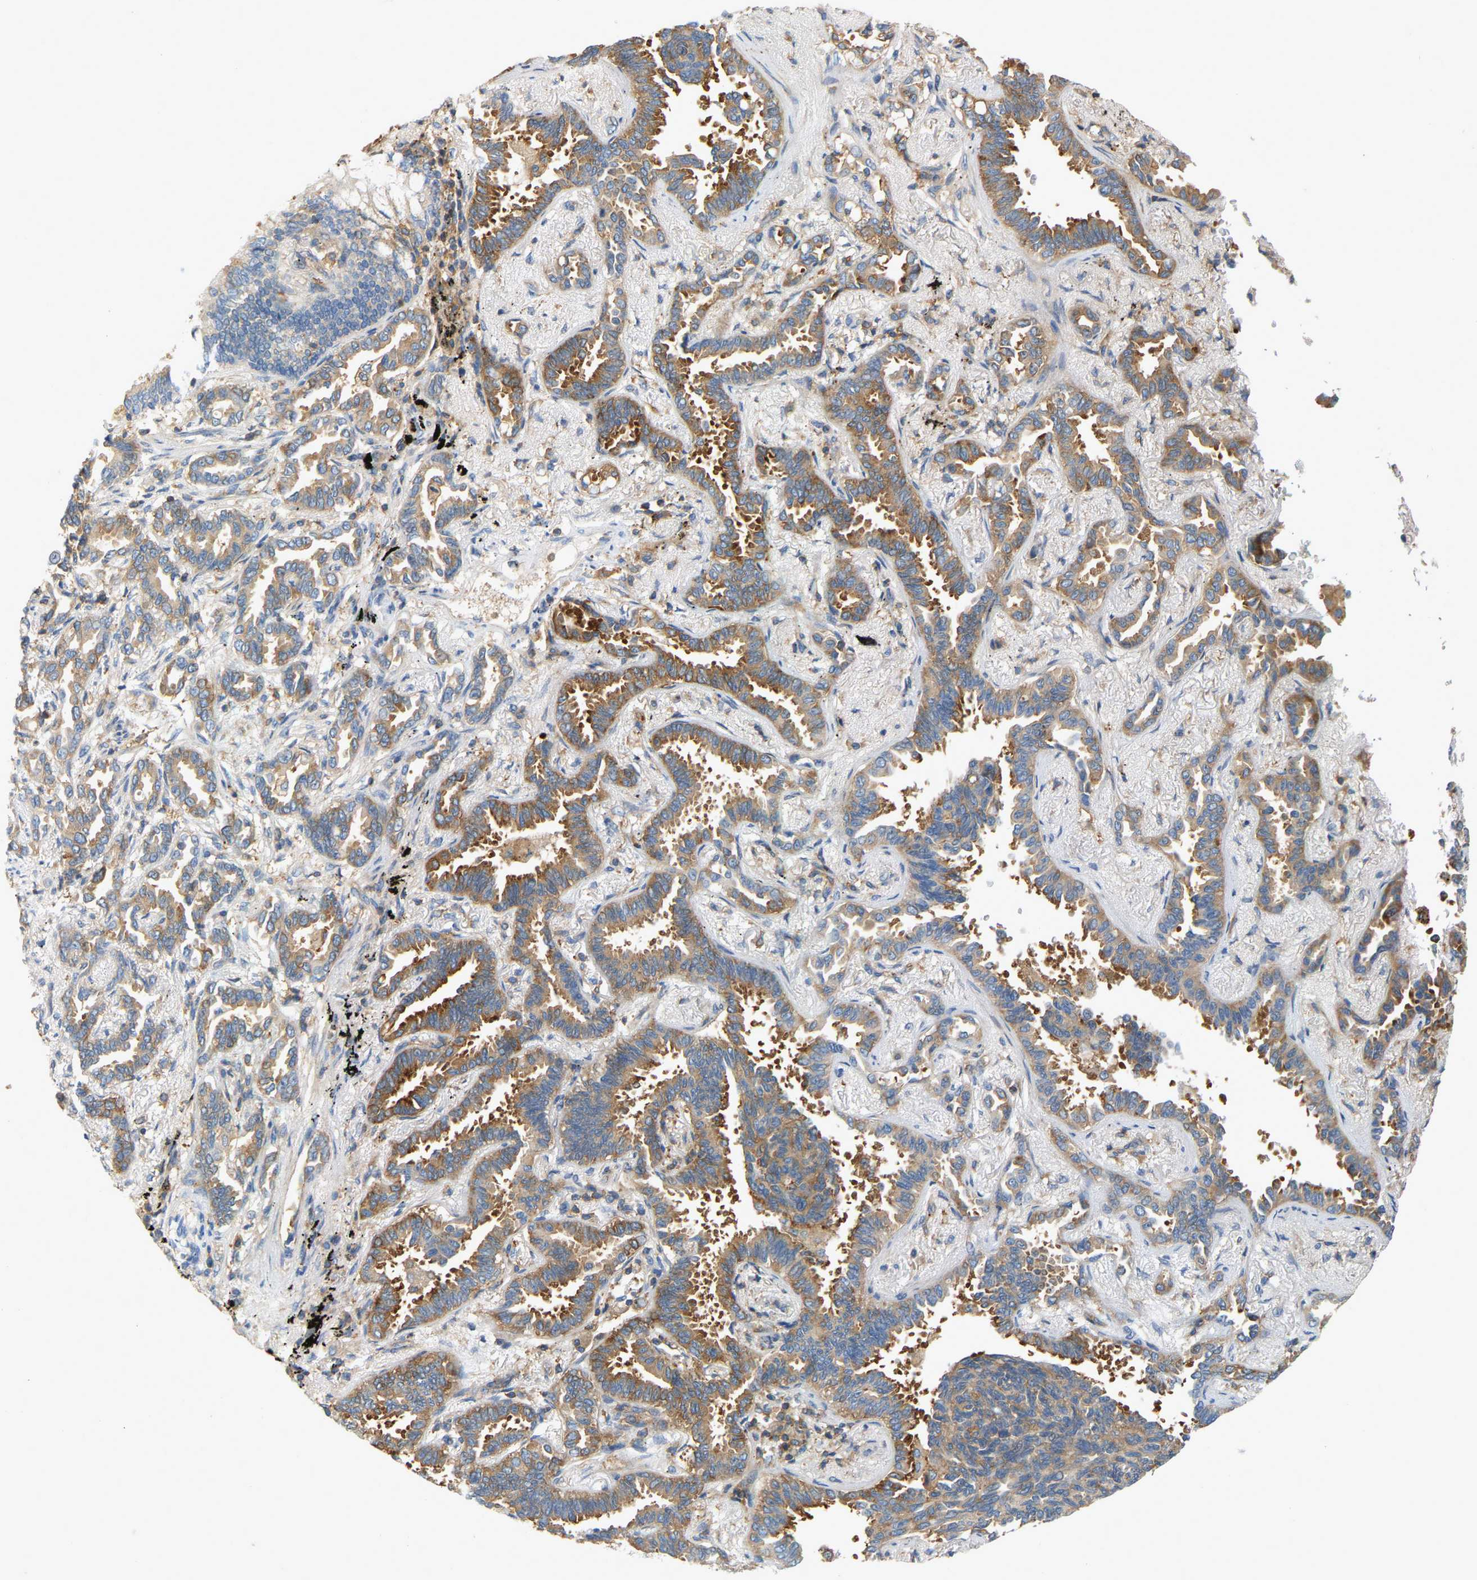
{"staining": {"intensity": "moderate", "quantity": ">75%", "location": "cytoplasmic/membranous"}, "tissue": "lung cancer", "cell_type": "Tumor cells", "image_type": "cancer", "snomed": [{"axis": "morphology", "description": "Adenocarcinoma, NOS"}, {"axis": "topography", "description": "Lung"}], "caption": "Protein staining displays moderate cytoplasmic/membranous positivity in about >75% of tumor cells in lung cancer.", "gene": "AKAP13", "patient": {"sex": "male", "age": 59}}